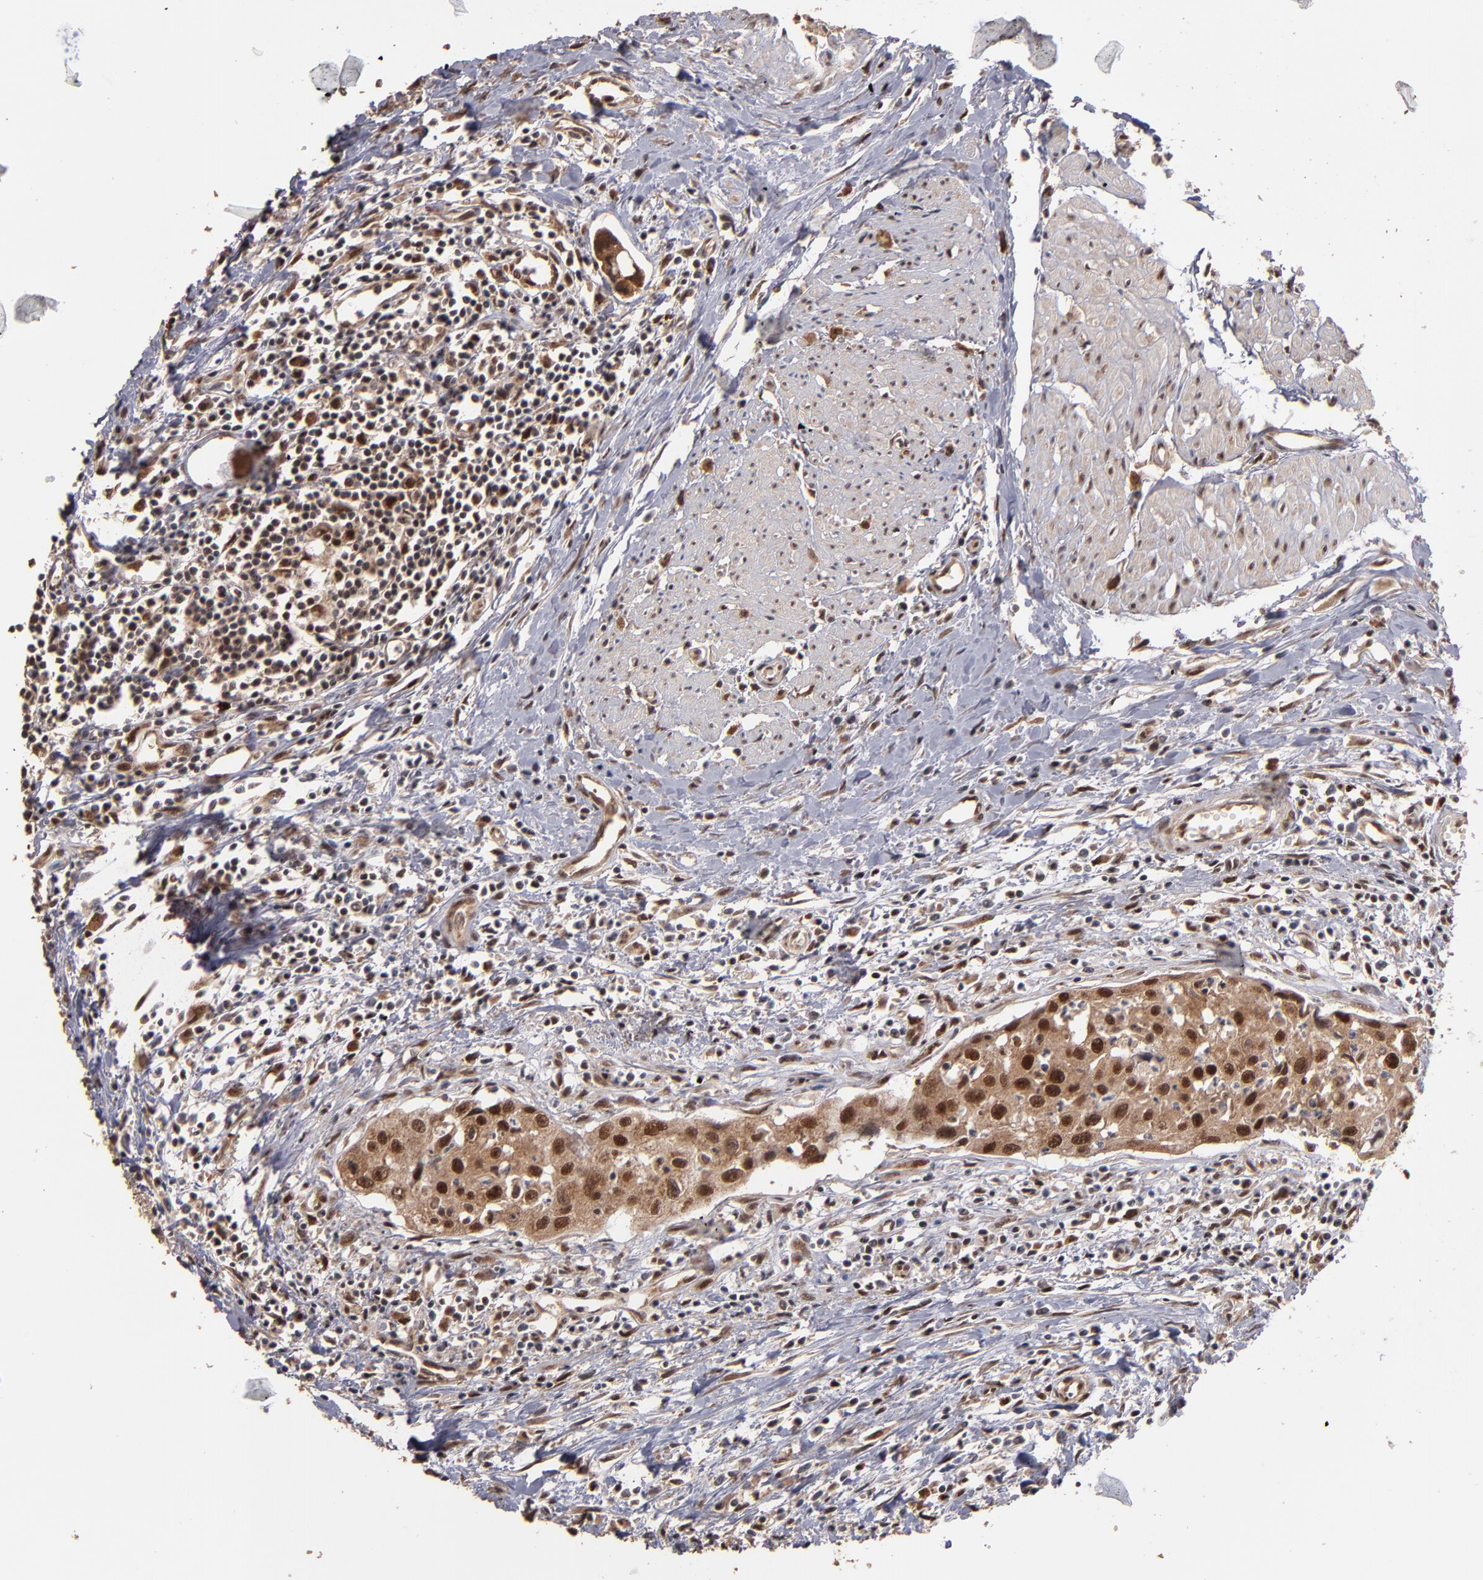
{"staining": {"intensity": "moderate", "quantity": ">75%", "location": "cytoplasmic/membranous,nuclear"}, "tissue": "urothelial cancer", "cell_type": "Tumor cells", "image_type": "cancer", "snomed": [{"axis": "morphology", "description": "Urothelial carcinoma, High grade"}, {"axis": "topography", "description": "Urinary bladder"}], "caption": "A brown stain shows moderate cytoplasmic/membranous and nuclear expression of a protein in urothelial cancer tumor cells.", "gene": "EAPP", "patient": {"sex": "male", "age": 66}}